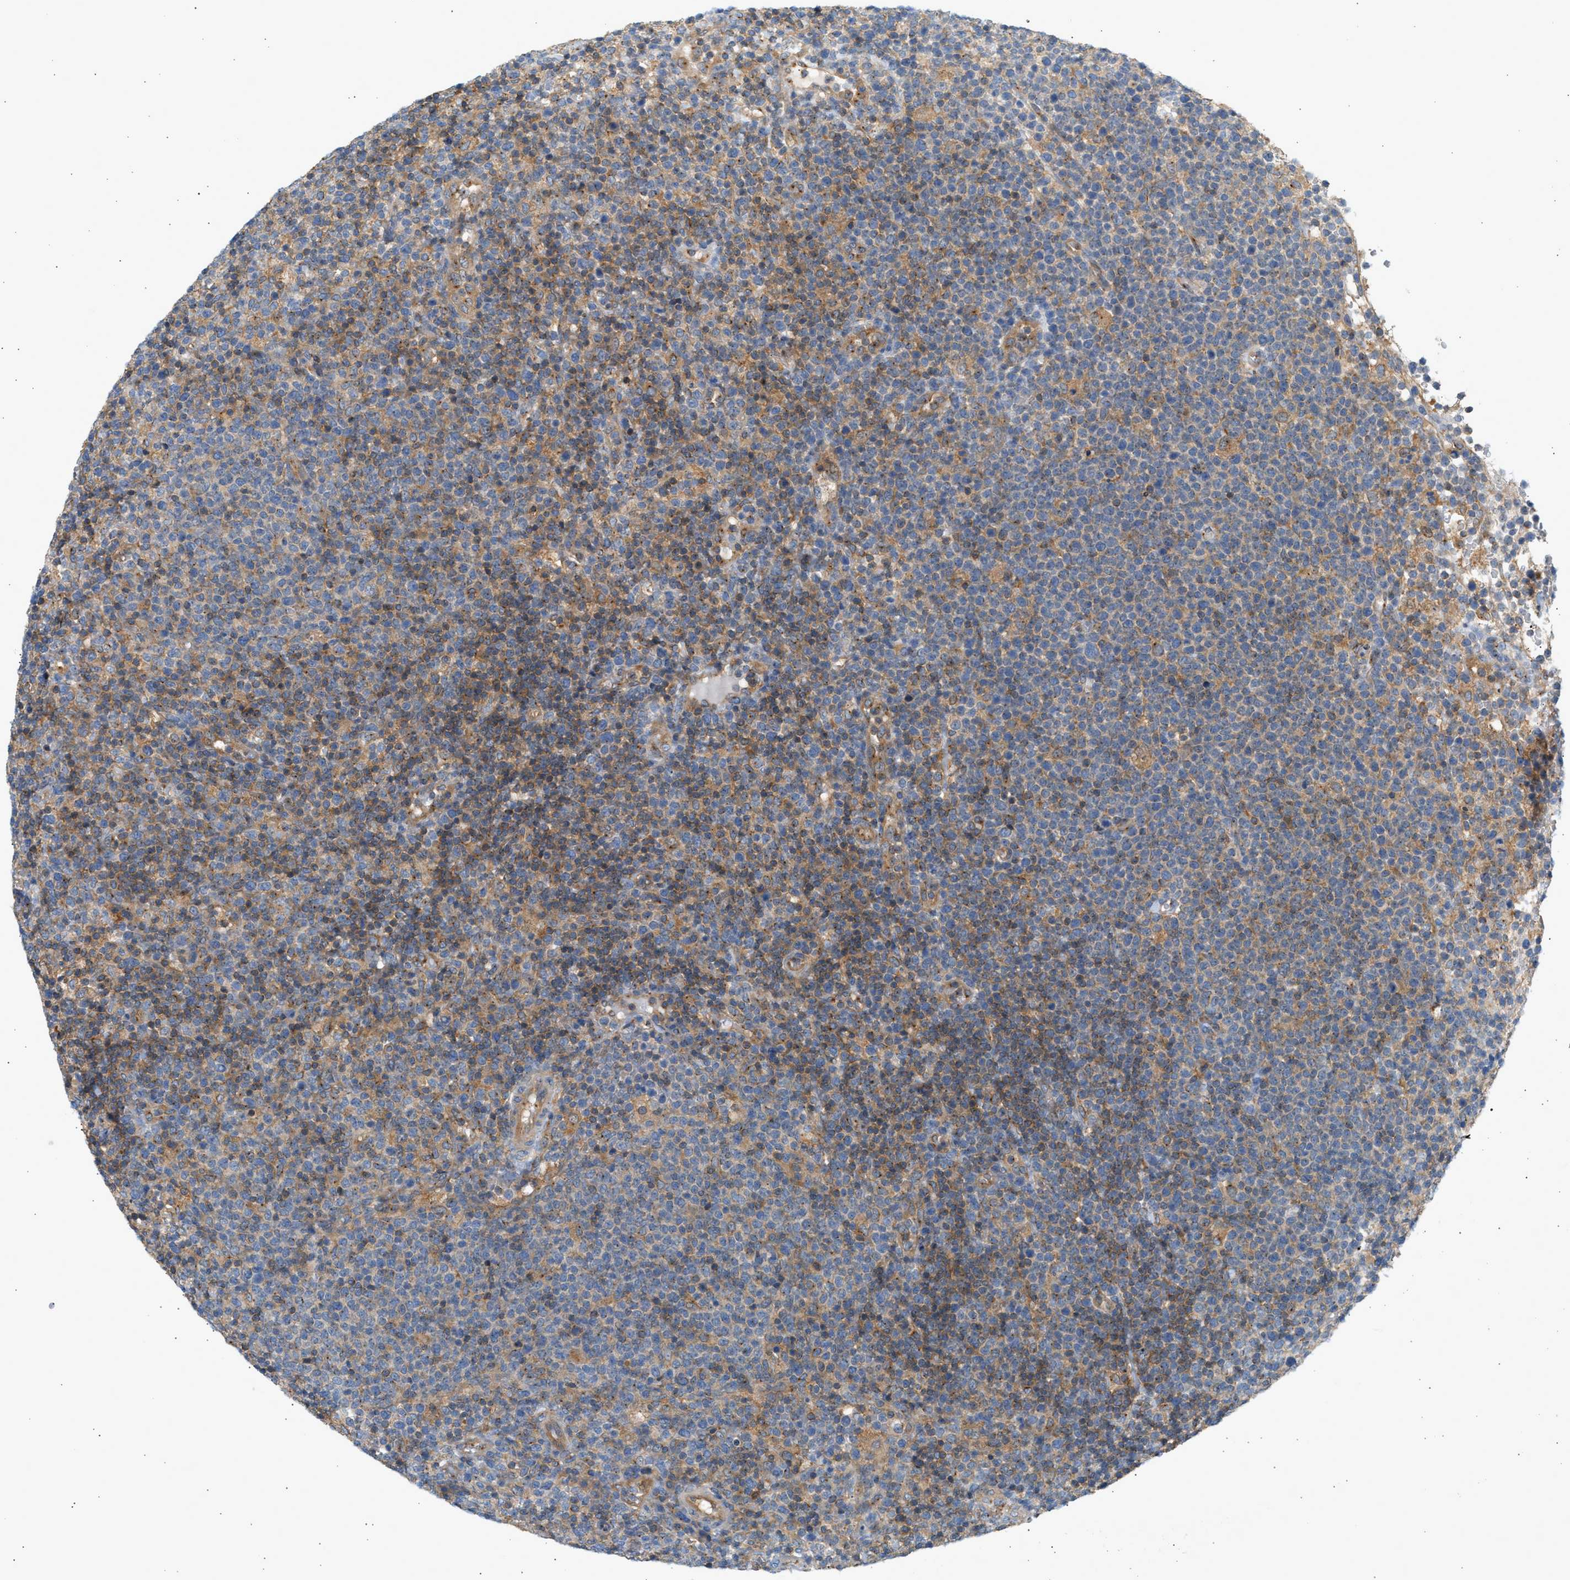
{"staining": {"intensity": "weak", "quantity": "25%-75%", "location": "cytoplasmic/membranous"}, "tissue": "lymphoma", "cell_type": "Tumor cells", "image_type": "cancer", "snomed": [{"axis": "morphology", "description": "Malignant lymphoma, non-Hodgkin's type, High grade"}, {"axis": "topography", "description": "Lymph node"}], "caption": "Immunohistochemical staining of lymphoma shows weak cytoplasmic/membranous protein staining in approximately 25%-75% of tumor cells. (DAB (3,3'-diaminobenzidine) = brown stain, brightfield microscopy at high magnification).", "gene": "PAFAH1B1", "patient": {"sex": "male", "age": 61}}